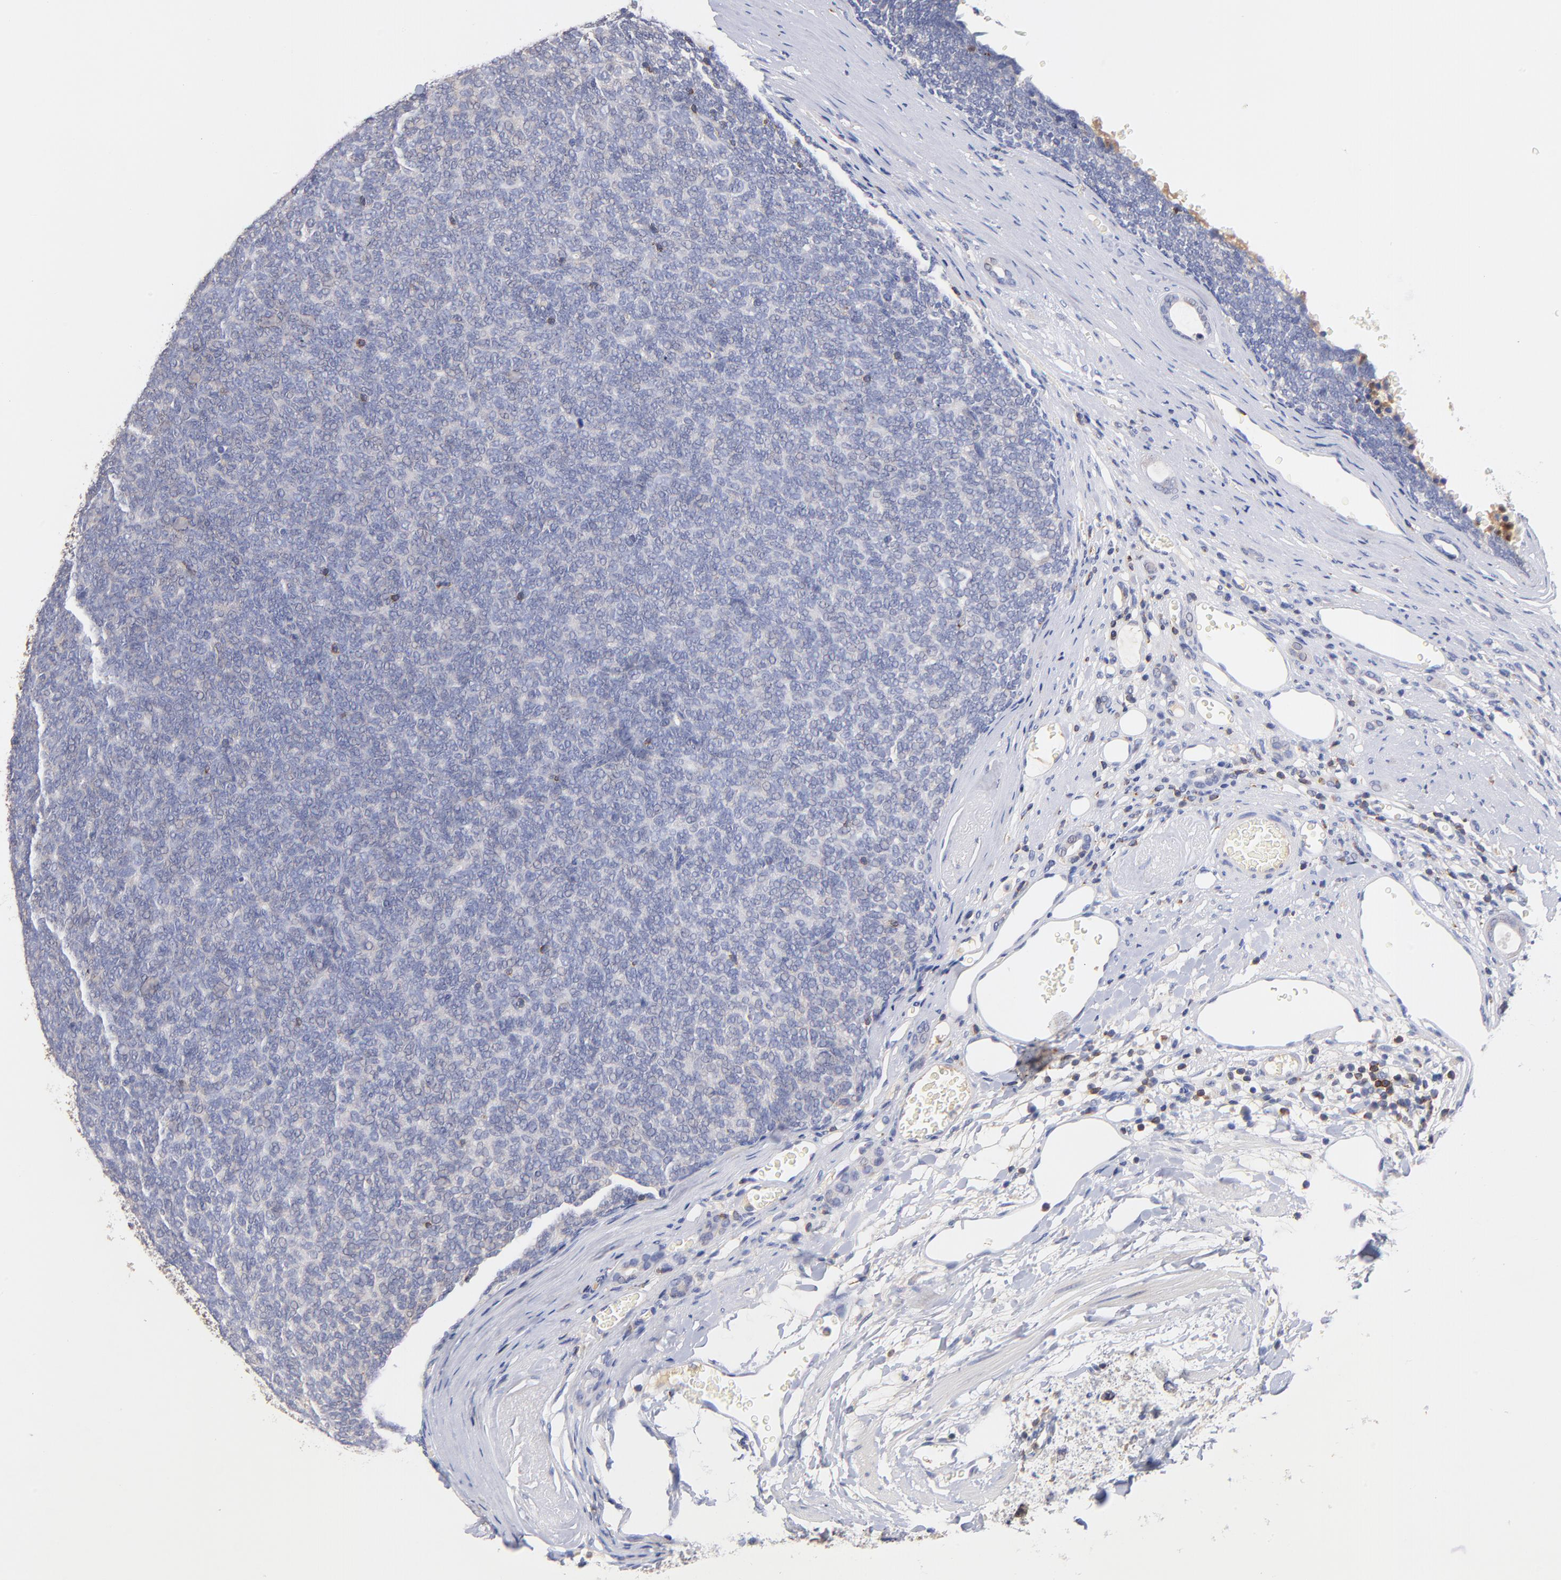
{"staining": {"intensity": "negative", "quantity": "none", "location": "none"}, "tissue": "renal cancer", "cell_type": "Tumor cells", "image_type": "cancer", "snomed": [{"axis": "morphology", "description": "Neoplasm, malignant, NOS"}, {"axis": "topography", "description": "Kidney"}], "caption": "The IHC image has no significant expression in tumor cells of renal cancer (malignant neoplasm) tissue.", "gene": "KREMEN2", "patient": {"sex": "male", "age": 28}}